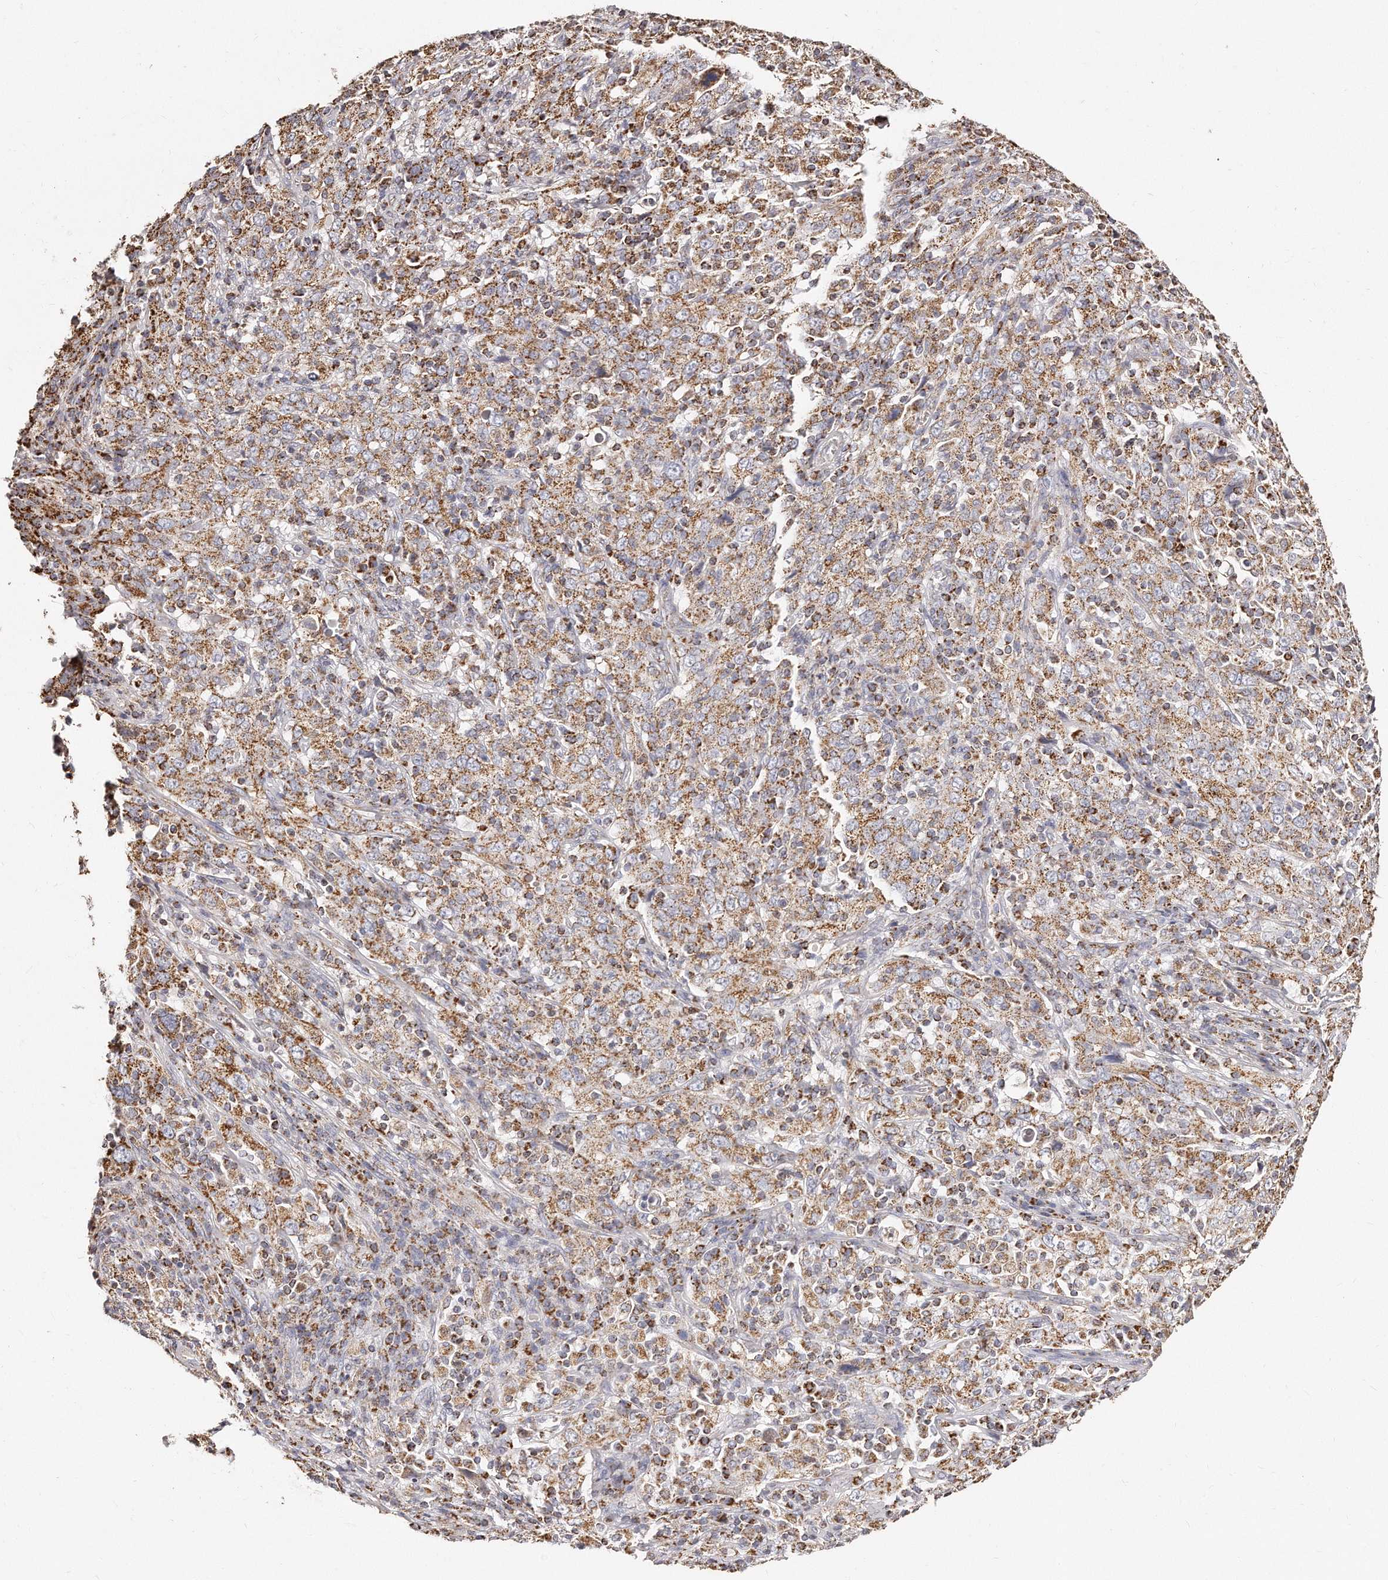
{"staining": {"intensity": "moderate", "quantity": ">75%", "location": "cytoplasmic/membranous"}, "tissue": "cervical cancer", "cell_type": "Tumor cells", "image_type": "cancer", "snomed": [{"axis": "morphology", "description": "Squamous cell carcinoma, NOS"}, {"axis": "topography", "description": "Cervix"}], "caption": "A medium amount of moderate cytoplasmic/membranous staining is appreciated in approximately >75% of tumor cells in squamous cell carcinoma (cervical) tissue. (DAB IHC, brown staining for protein, blue staining for nuclei).", "gene": "RTKN", "patient": {"sex": "female", "age": 46}}